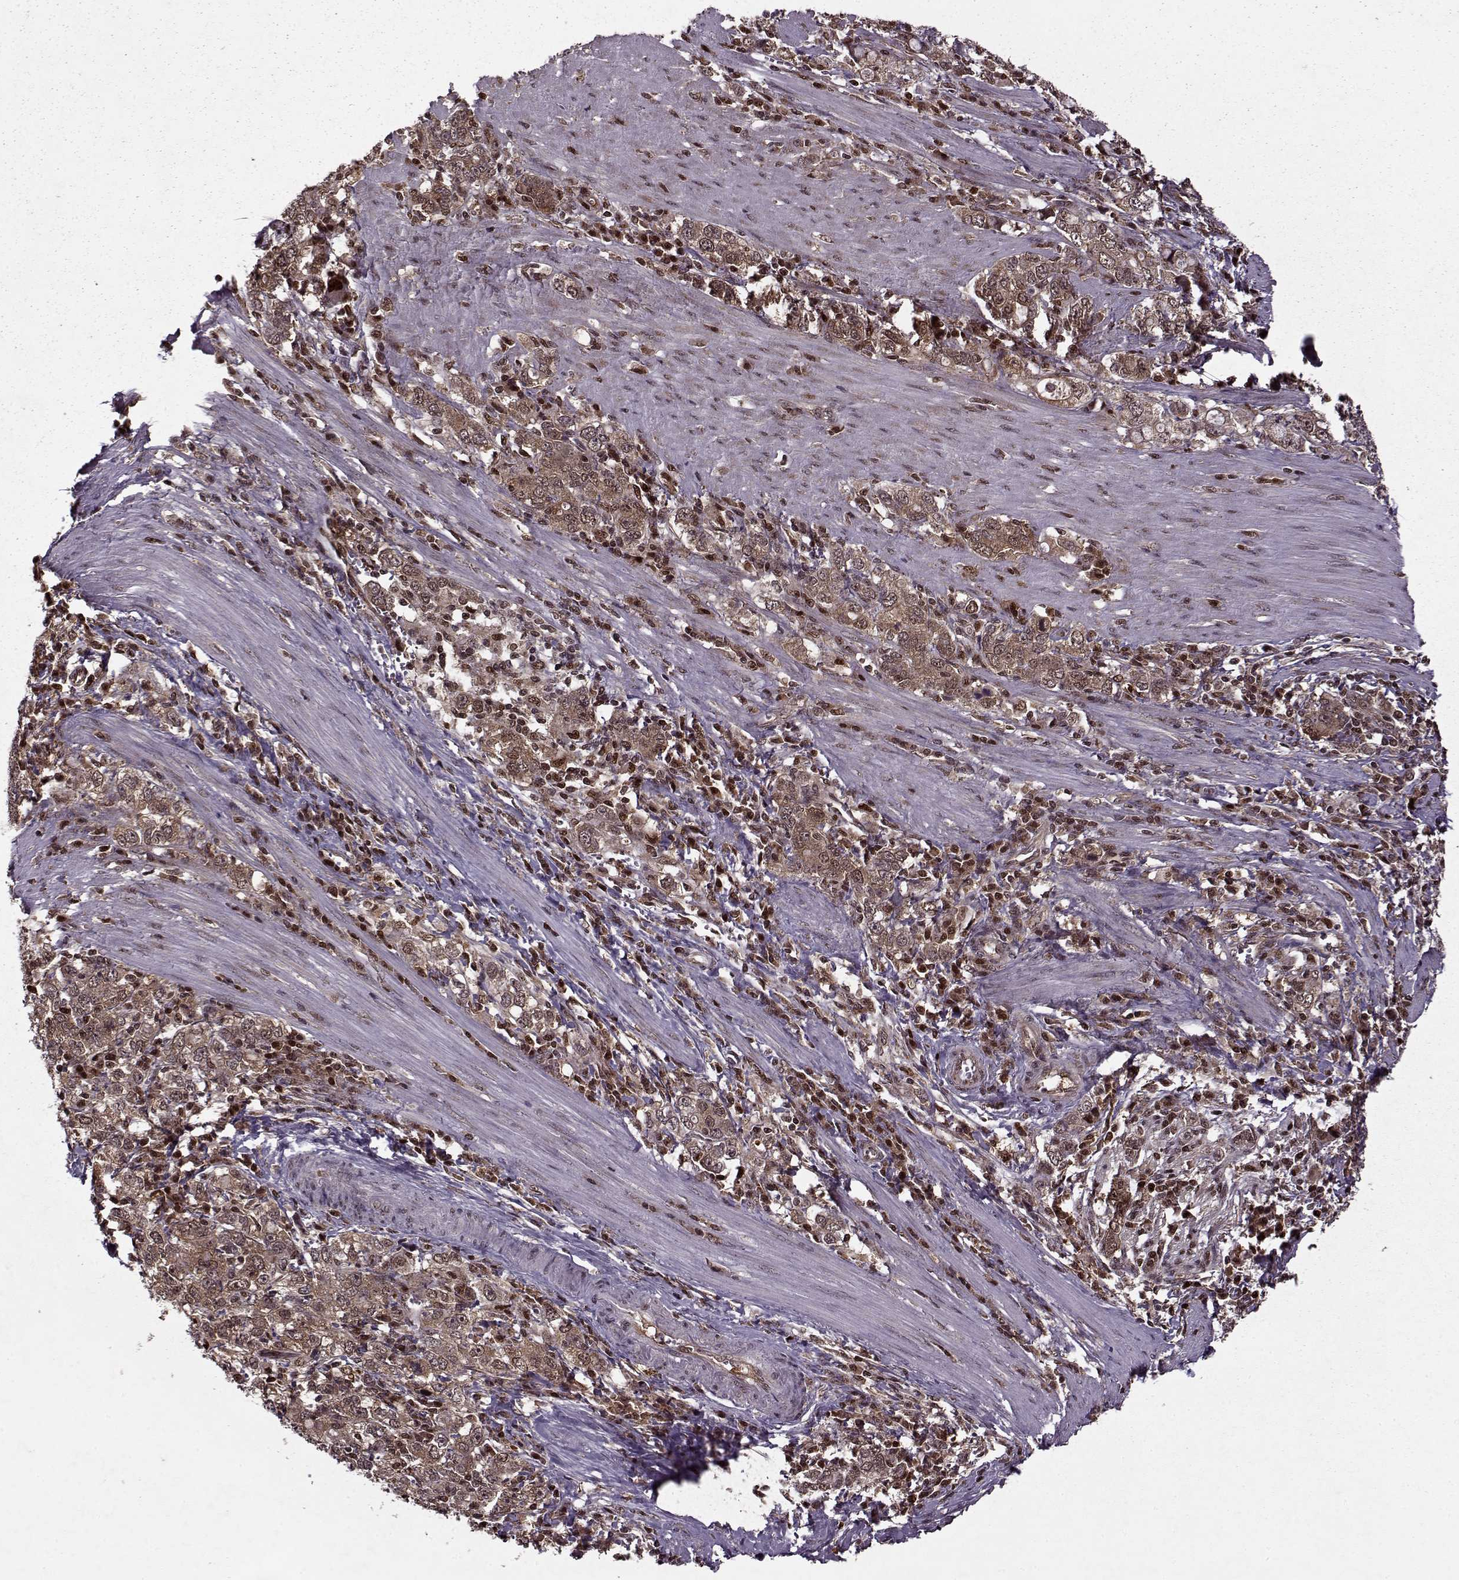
{"staining": {"intensity": "moderate", "quantity": ">75%", "location": "cytoplasmic/membranous"}, "tissue": "stomach cancer", "cell_type": "Tumor cells", "image_type": "cancer", "snomed": [{"axis": "morphology", "description": "Adenocarcinoma, NOS"}, {"axis": "topography", "description": "Stomach, lower"}], "caption": "Stomach cancer (adenocarcinoma) stained with IHC exhibits moderate cytoplasmic/membranous positivity in approximately >75% of tumor cells. (brown staining indicates protein expression, while blue staining denotes nuclei).", "gene": "PSMA7", "patient": {"sex": "female", "age": 72}}